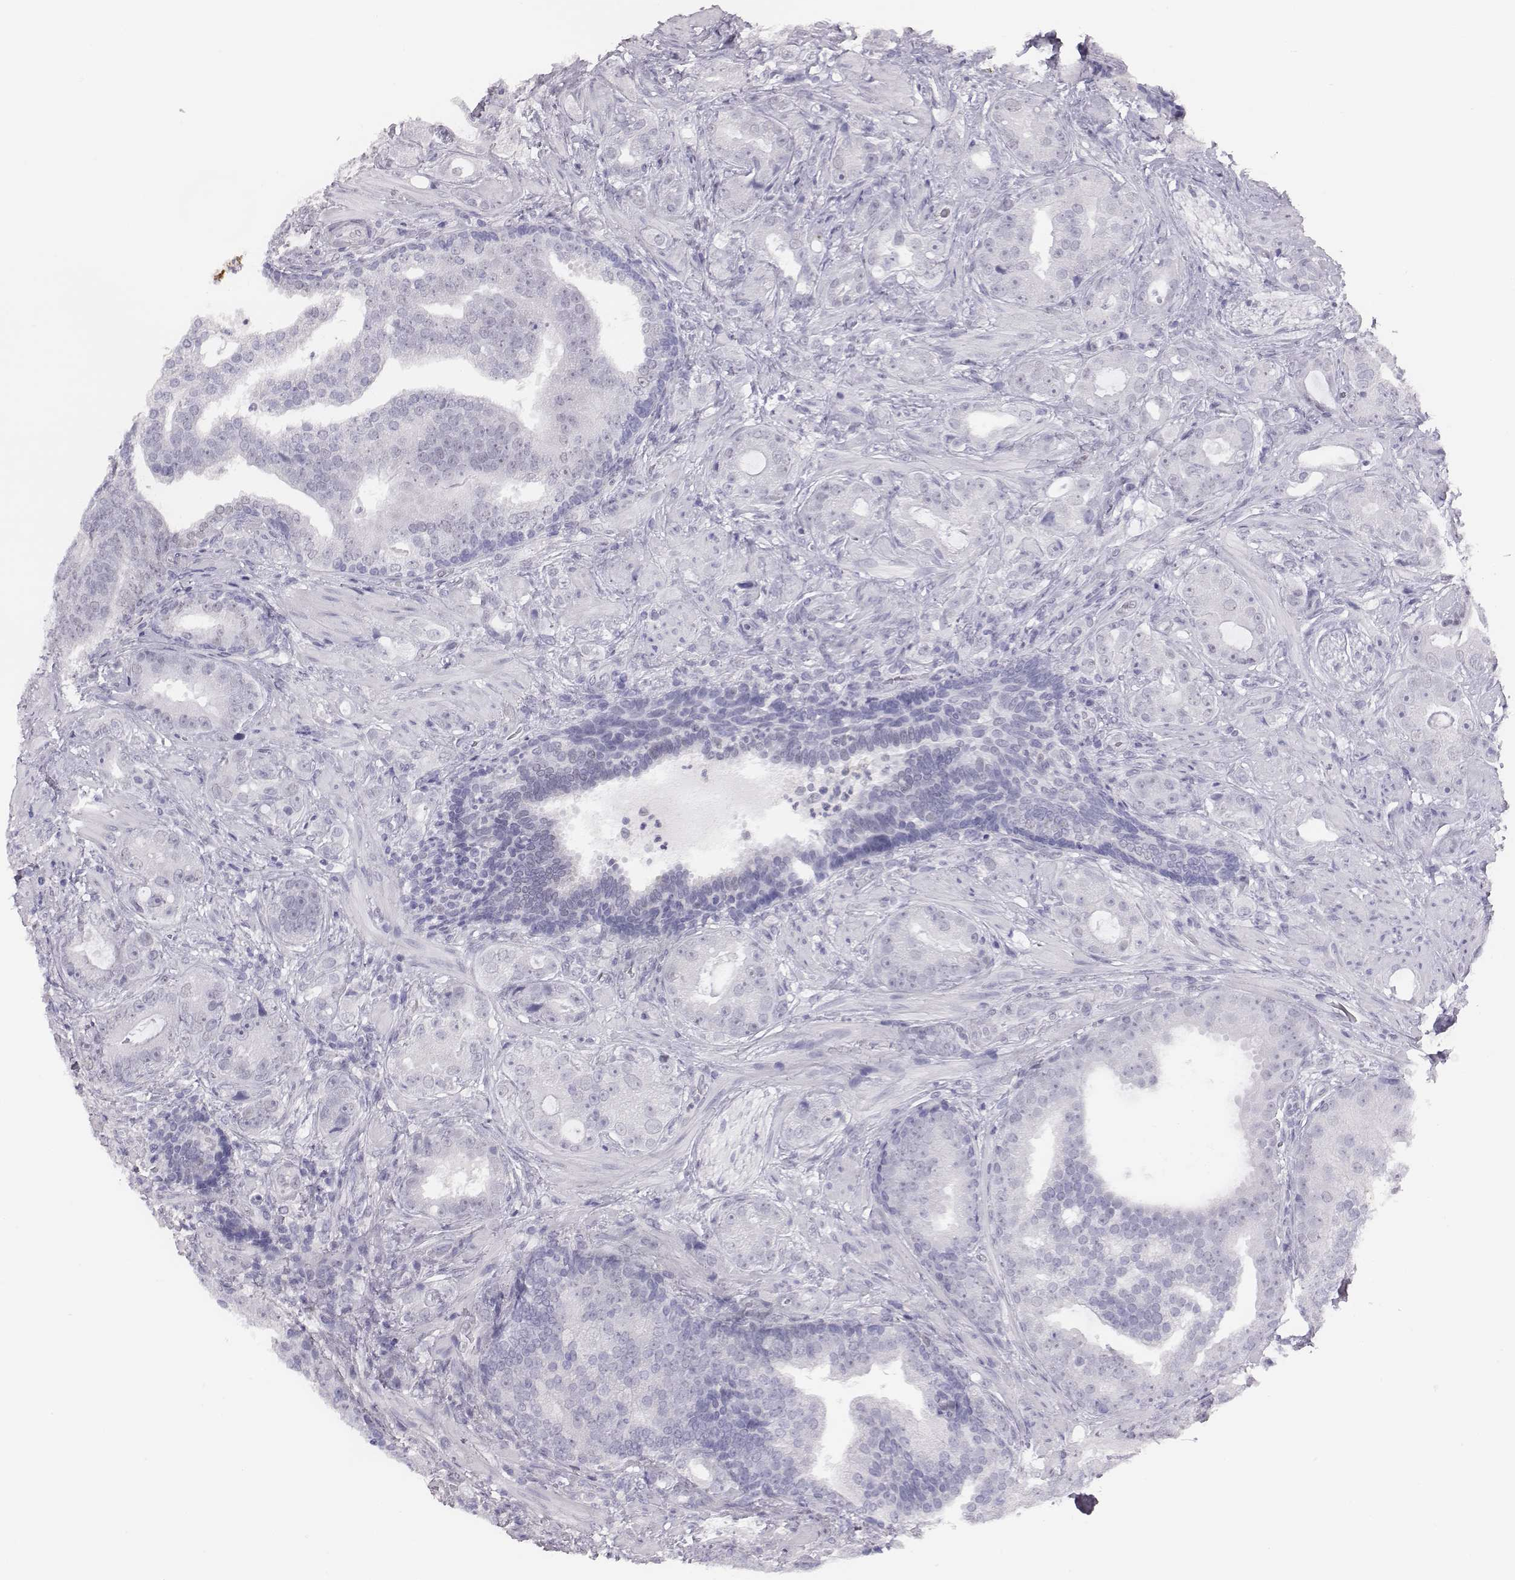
{"staining": {"intensity": "negative", "quantity": "none", "location": "none"}, "tissue": "prostate cancer", "cell_type": "Tumor cells", "image_type": "cancer", "snomed": [{"axis": "morphology", "description": "Adenocarcinoma, NOS"}, {"axis": "topography", "description": "Prostate"}], "caption": "The micrograph displays no significant expression in tumor cells of adenocarcinoma (prostate). The staining was performed using DAB (3,3'-diaminobenzidine) to visualize the protein expression in brown, while the nuclei were stained in blue with hematoxylin (Magnification: 20x).", "gene": "ACOD1", "patient": {"sex": "male", "age": 57}}